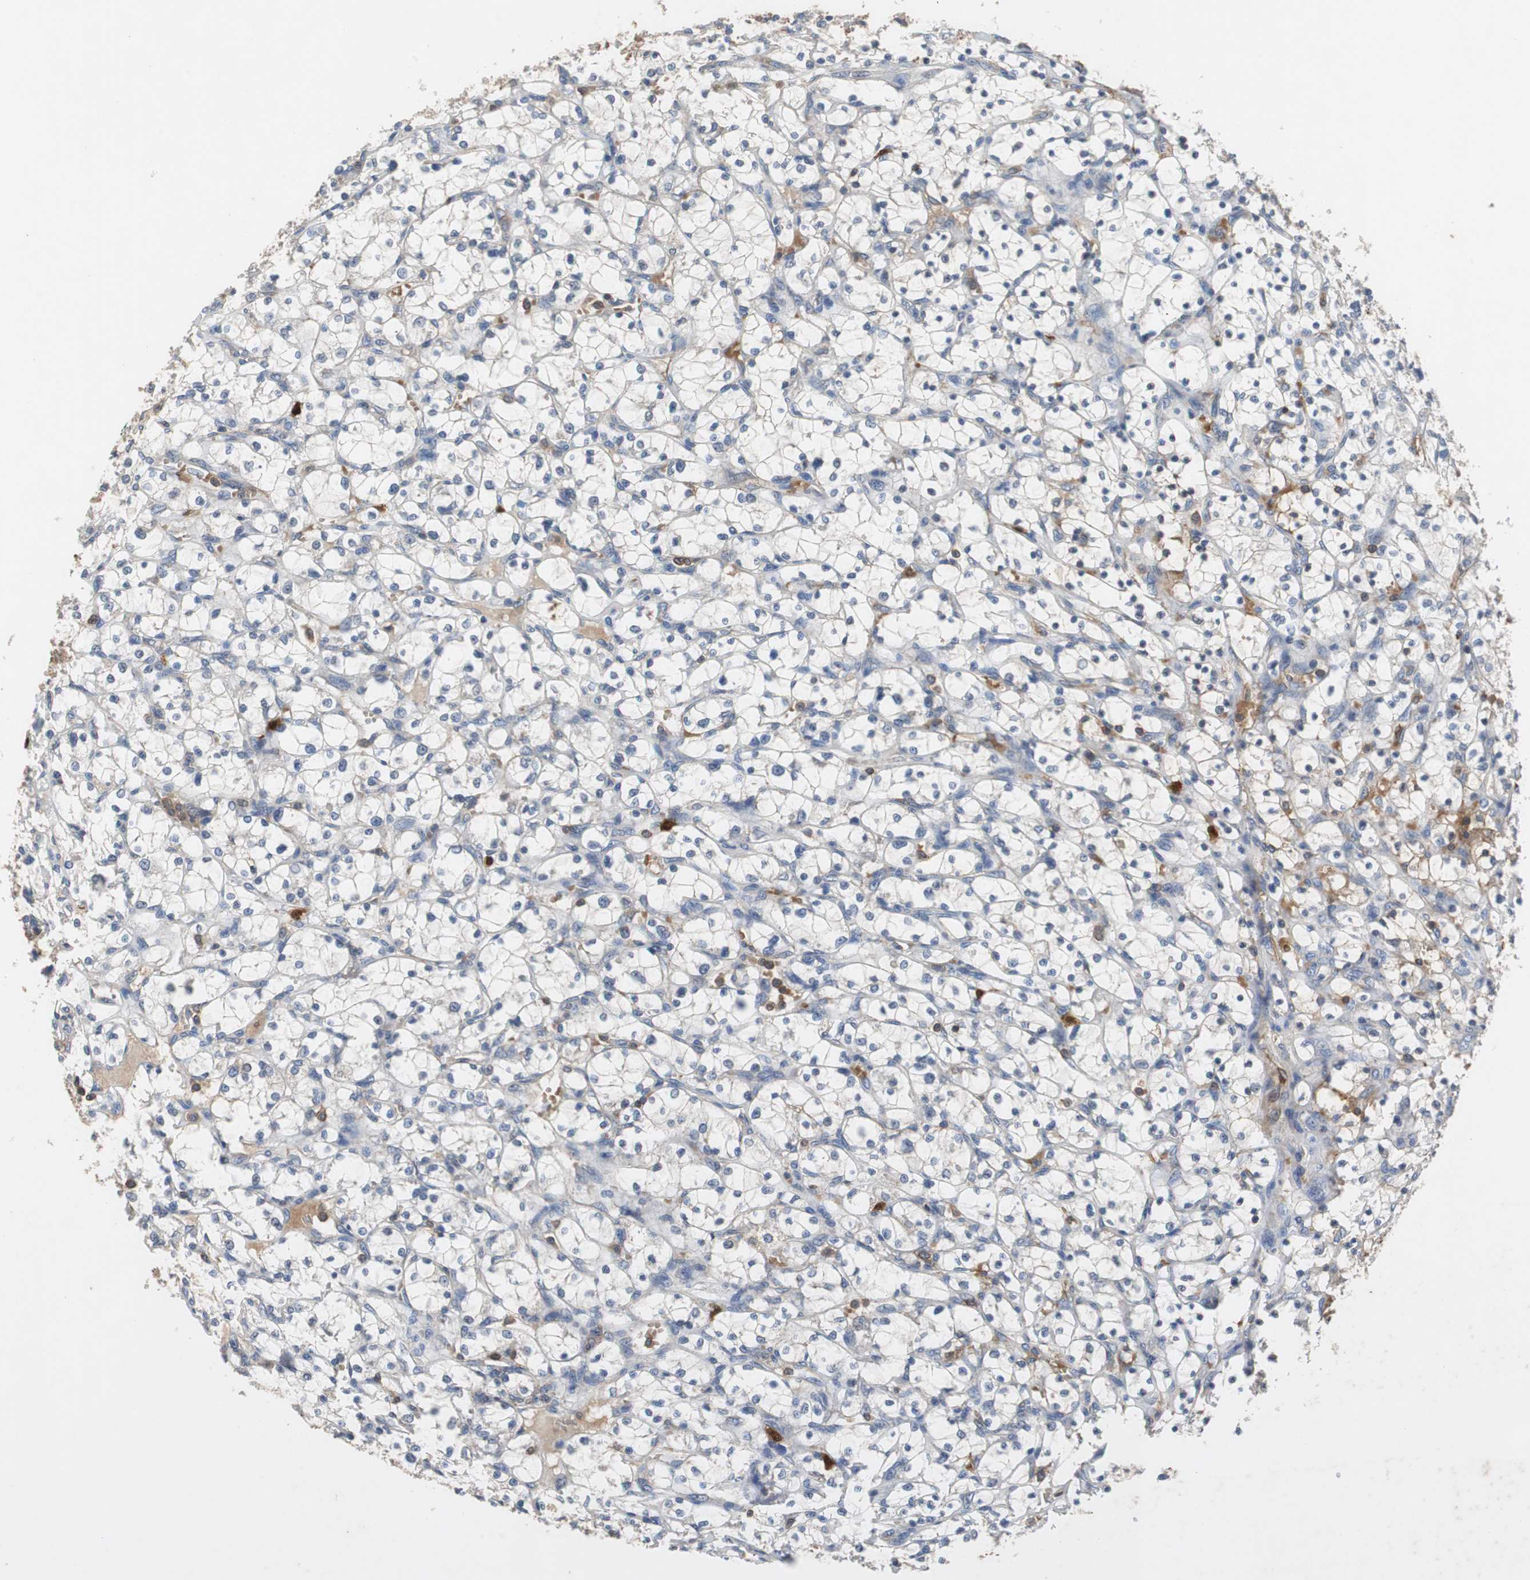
{"staining": {"intensity": "negative", "quantity": "none", "location": "none"}, "tissue": "renal cancer", "cell_type": "Tumor cells", "image_type": "cancer", "snomed": [{"axis": "morphology", "description": "Adenocarcinoma, NOS"}, {"axis": "topography", "description": "Kidney"}], "caption": "A micrograph of human renal adenocarcinoma is negative for staining in tumor cells. (Brightfield microscopy of DAB (3,3'-diaminobenzidine) immunohistochemistry (IHC) at high magnification).", "gene": "CALB2", "patient": {"sex": "female", "age": 69}}